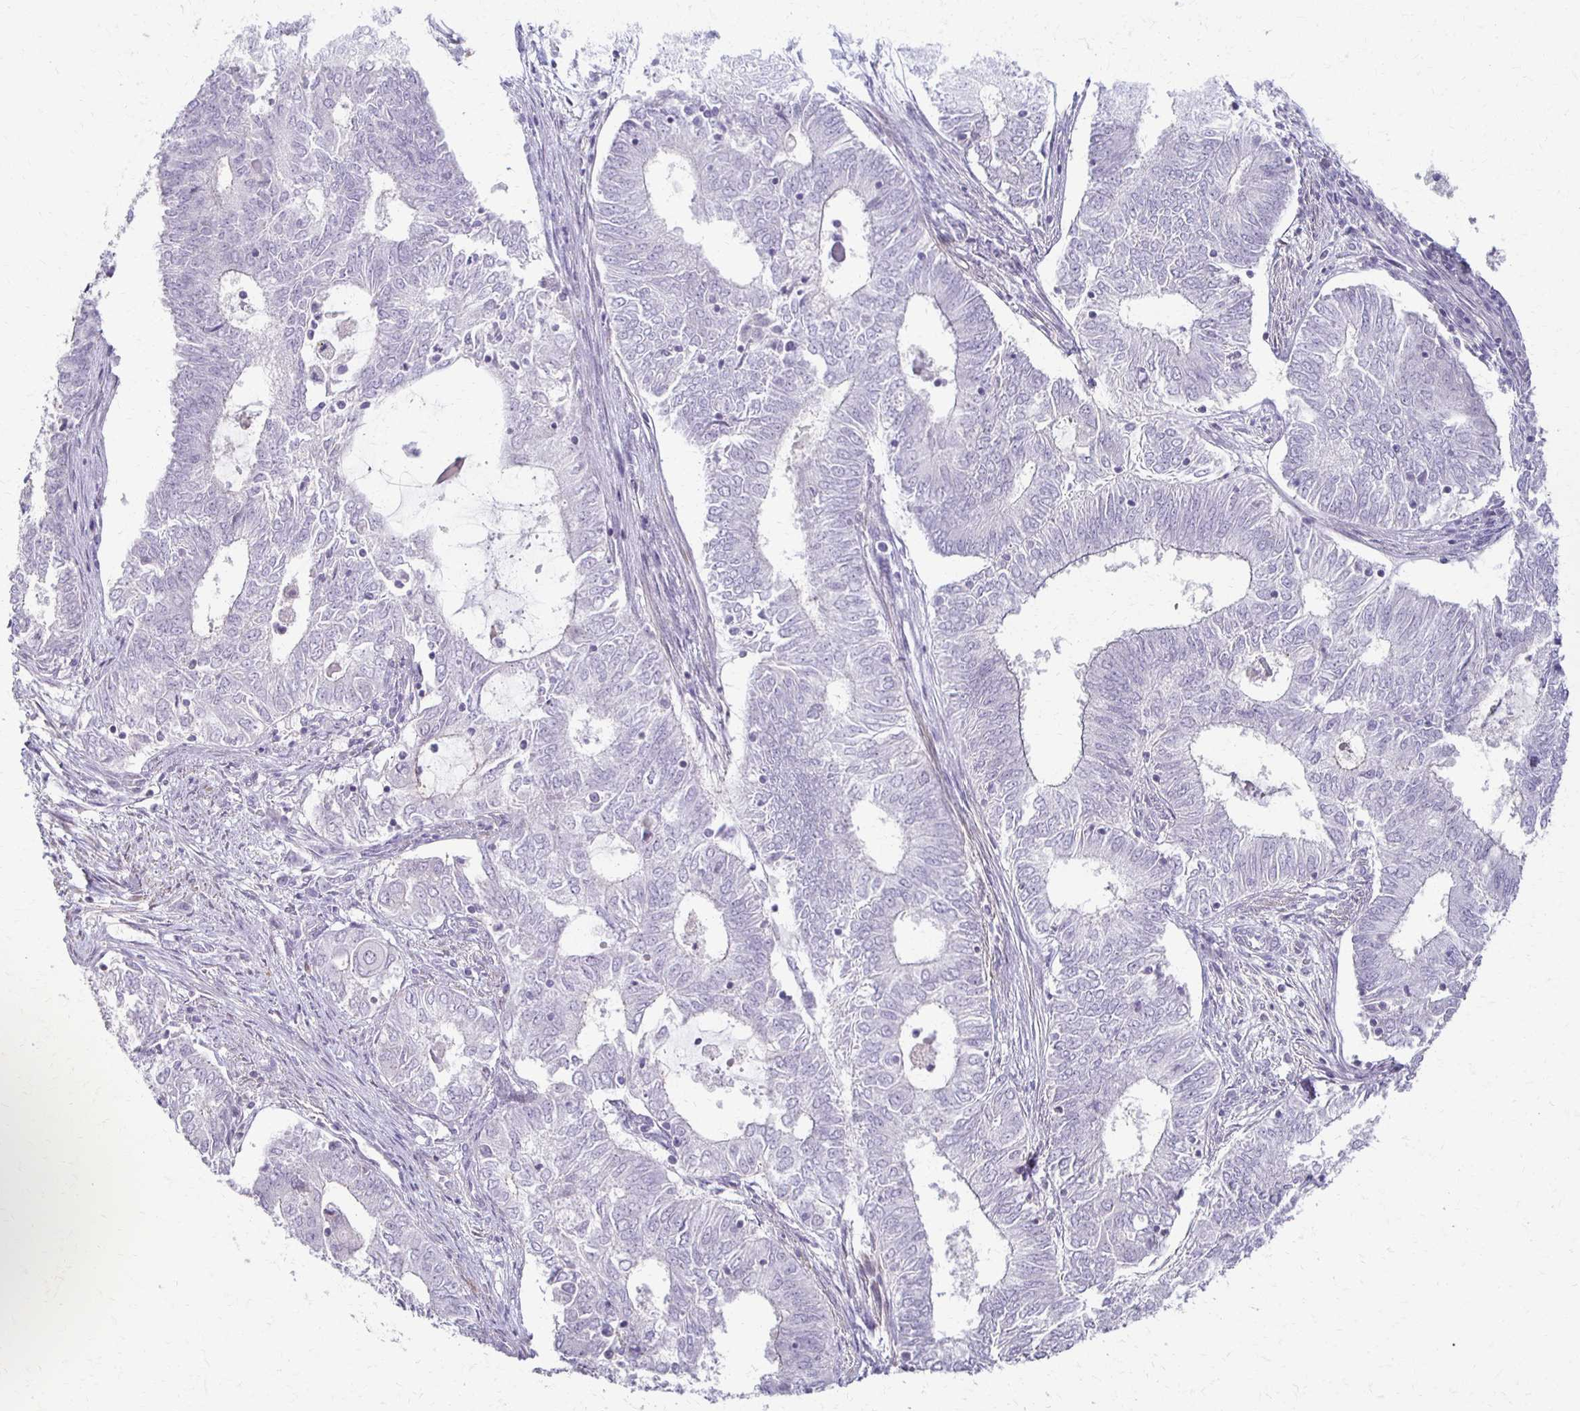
{"staining": {"intensity": "negative", "quantity": "none", "location": "none"}, "tissue": "endometrial cancer", "cell_type": "Tumor cells", "image_type": "cancer", "snomed": [{"axis": "morphology", "description": "Adenocarcinoma, NOS"}, {"axis": "topography", "description": "Endometrium"}], "caption": "An IHC micrograph of adenocarcinoma (endometrial) is shown. There is no staining in tumor cells of adenocarcinoma (endometrial).", "gene": "FOXO4", "patient": {"sex": "female", "age": 62}}